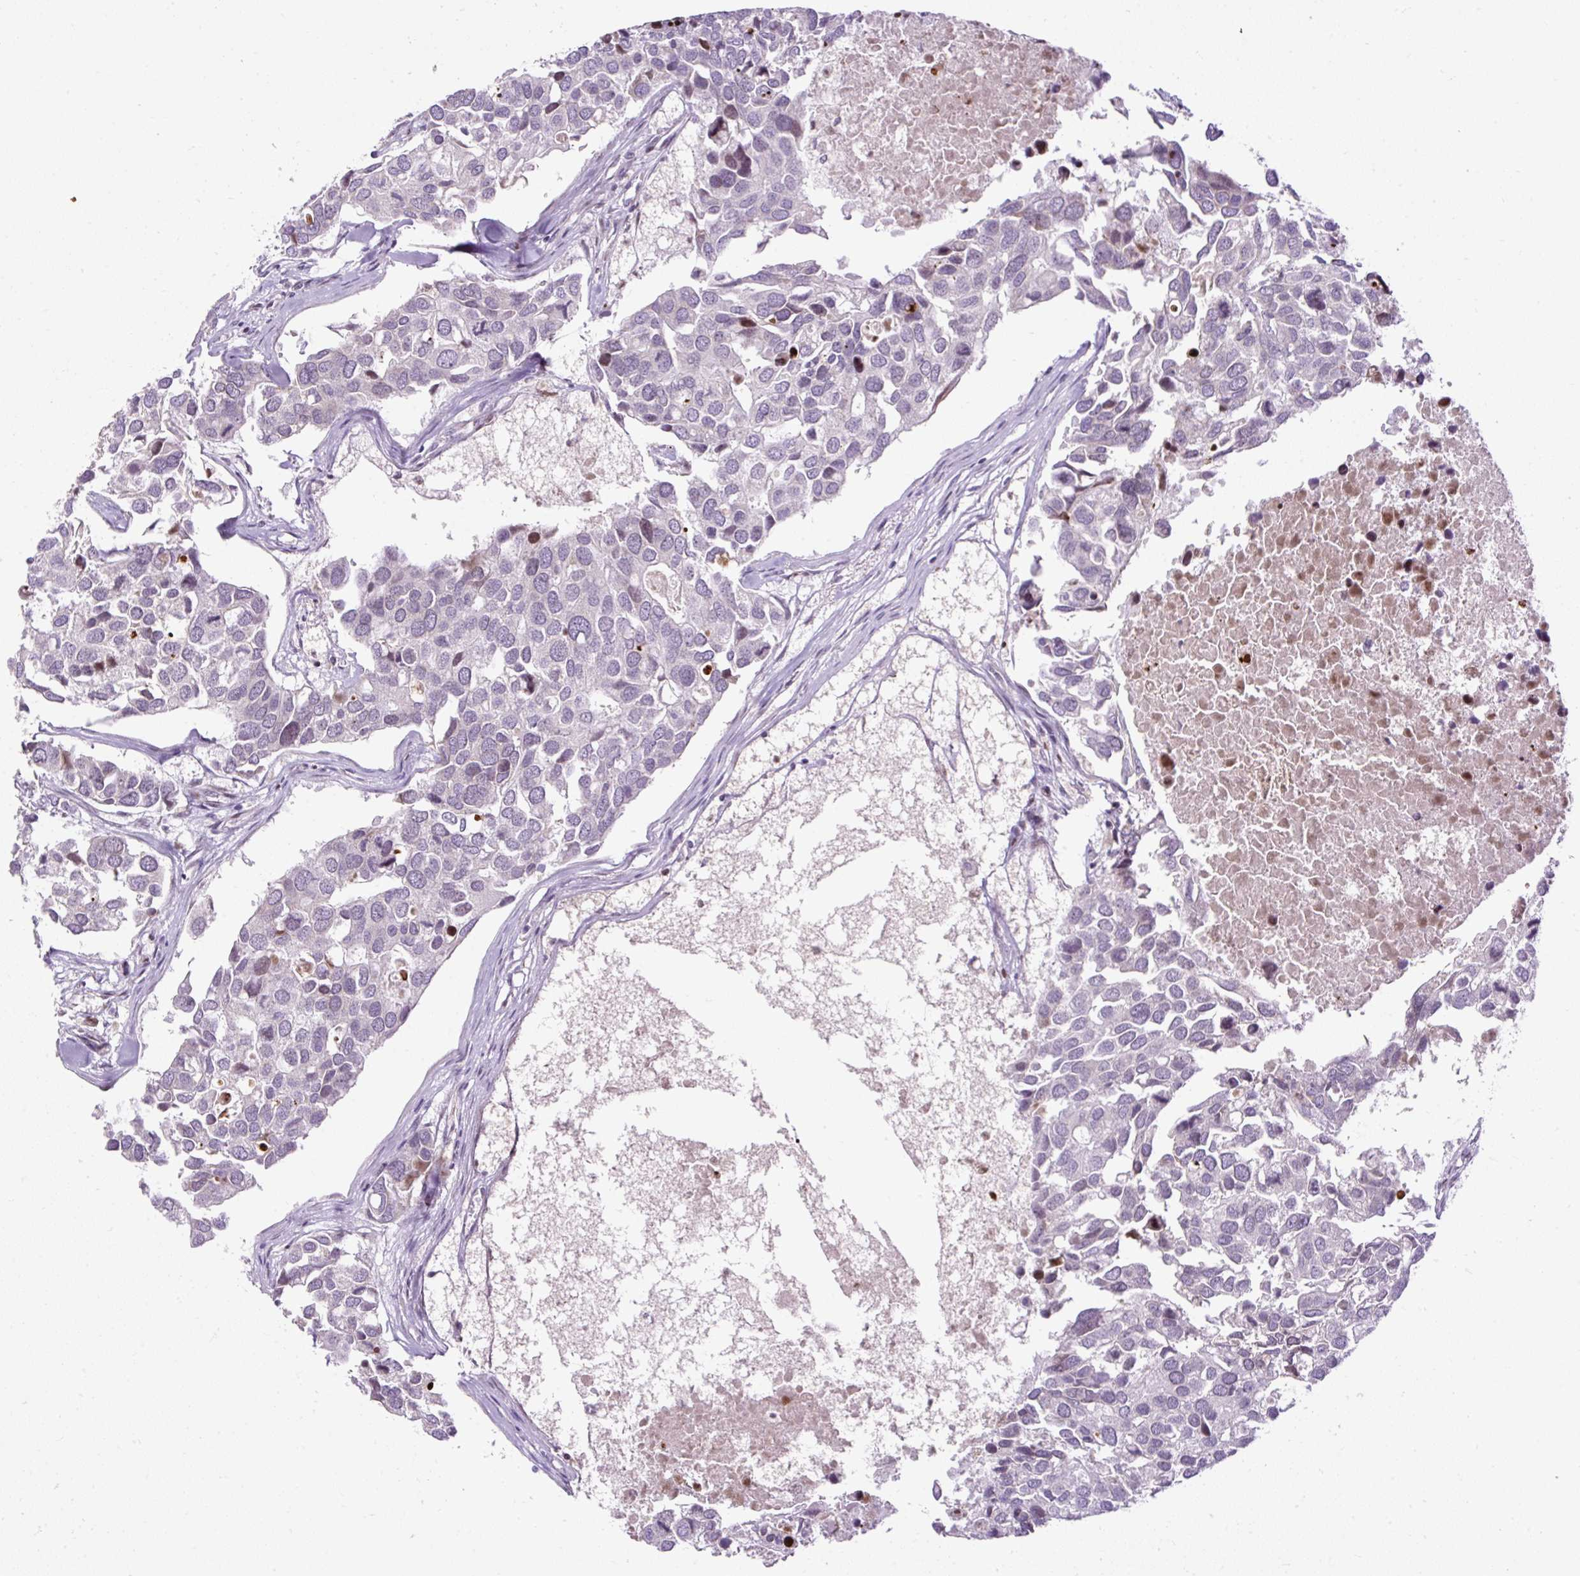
{"staining": {"intensity": "negative", "quantity": "none", "location": "none"}, "tissue": "breast cancer", "cell_type": "Tumor cells", "image_type": "cancer", "snomed": [{"axis": "morphology", "description": "Duct carcinoma"}, {"axis": "topography", "description": "Breast"}], "caption": "A histopathology image of human breast cancer (infiltrating ductal carcinoma) is negative for staining in tumor cells.", "gene": "FMC1", "patient": {"sex": "female", "age": 83}}